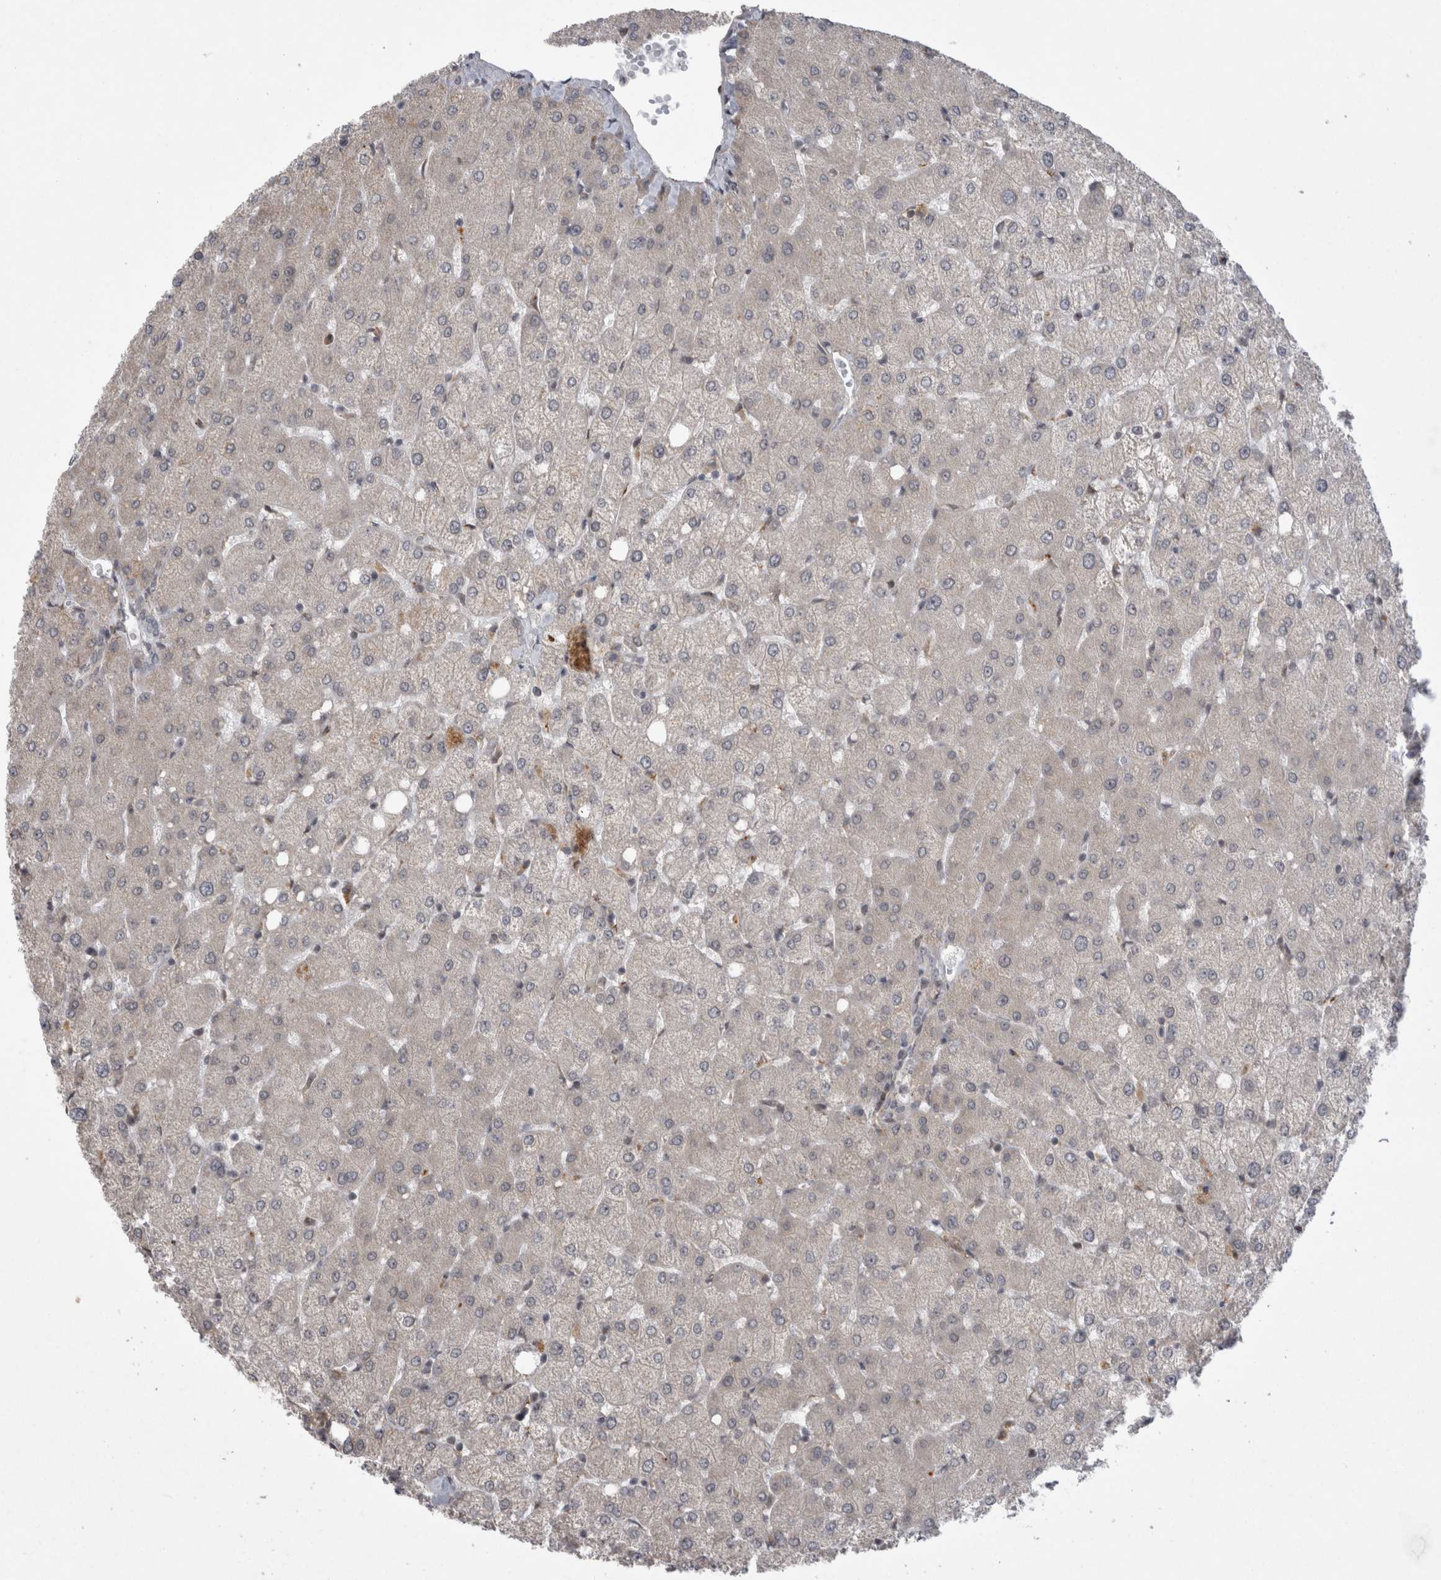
{"staining": {"intensity": "negative", "quantity": "none", "location": "none"}, "tissue": "liver", "cell_type": "Cholangiocytes", "image_type": "normal", "snomed": [{"axis": "morphology", "description": "Normal tissue, NOS"}, {"axis": "topography", "description": "Liver"}], "caption": "A high-resolution histopathology image shows immunohistochemistry staining of normal liver, which shows no significant expression in cholangiocytes.", "gene": "MTBP", "patient": {"sex": "female", "age": 54}}